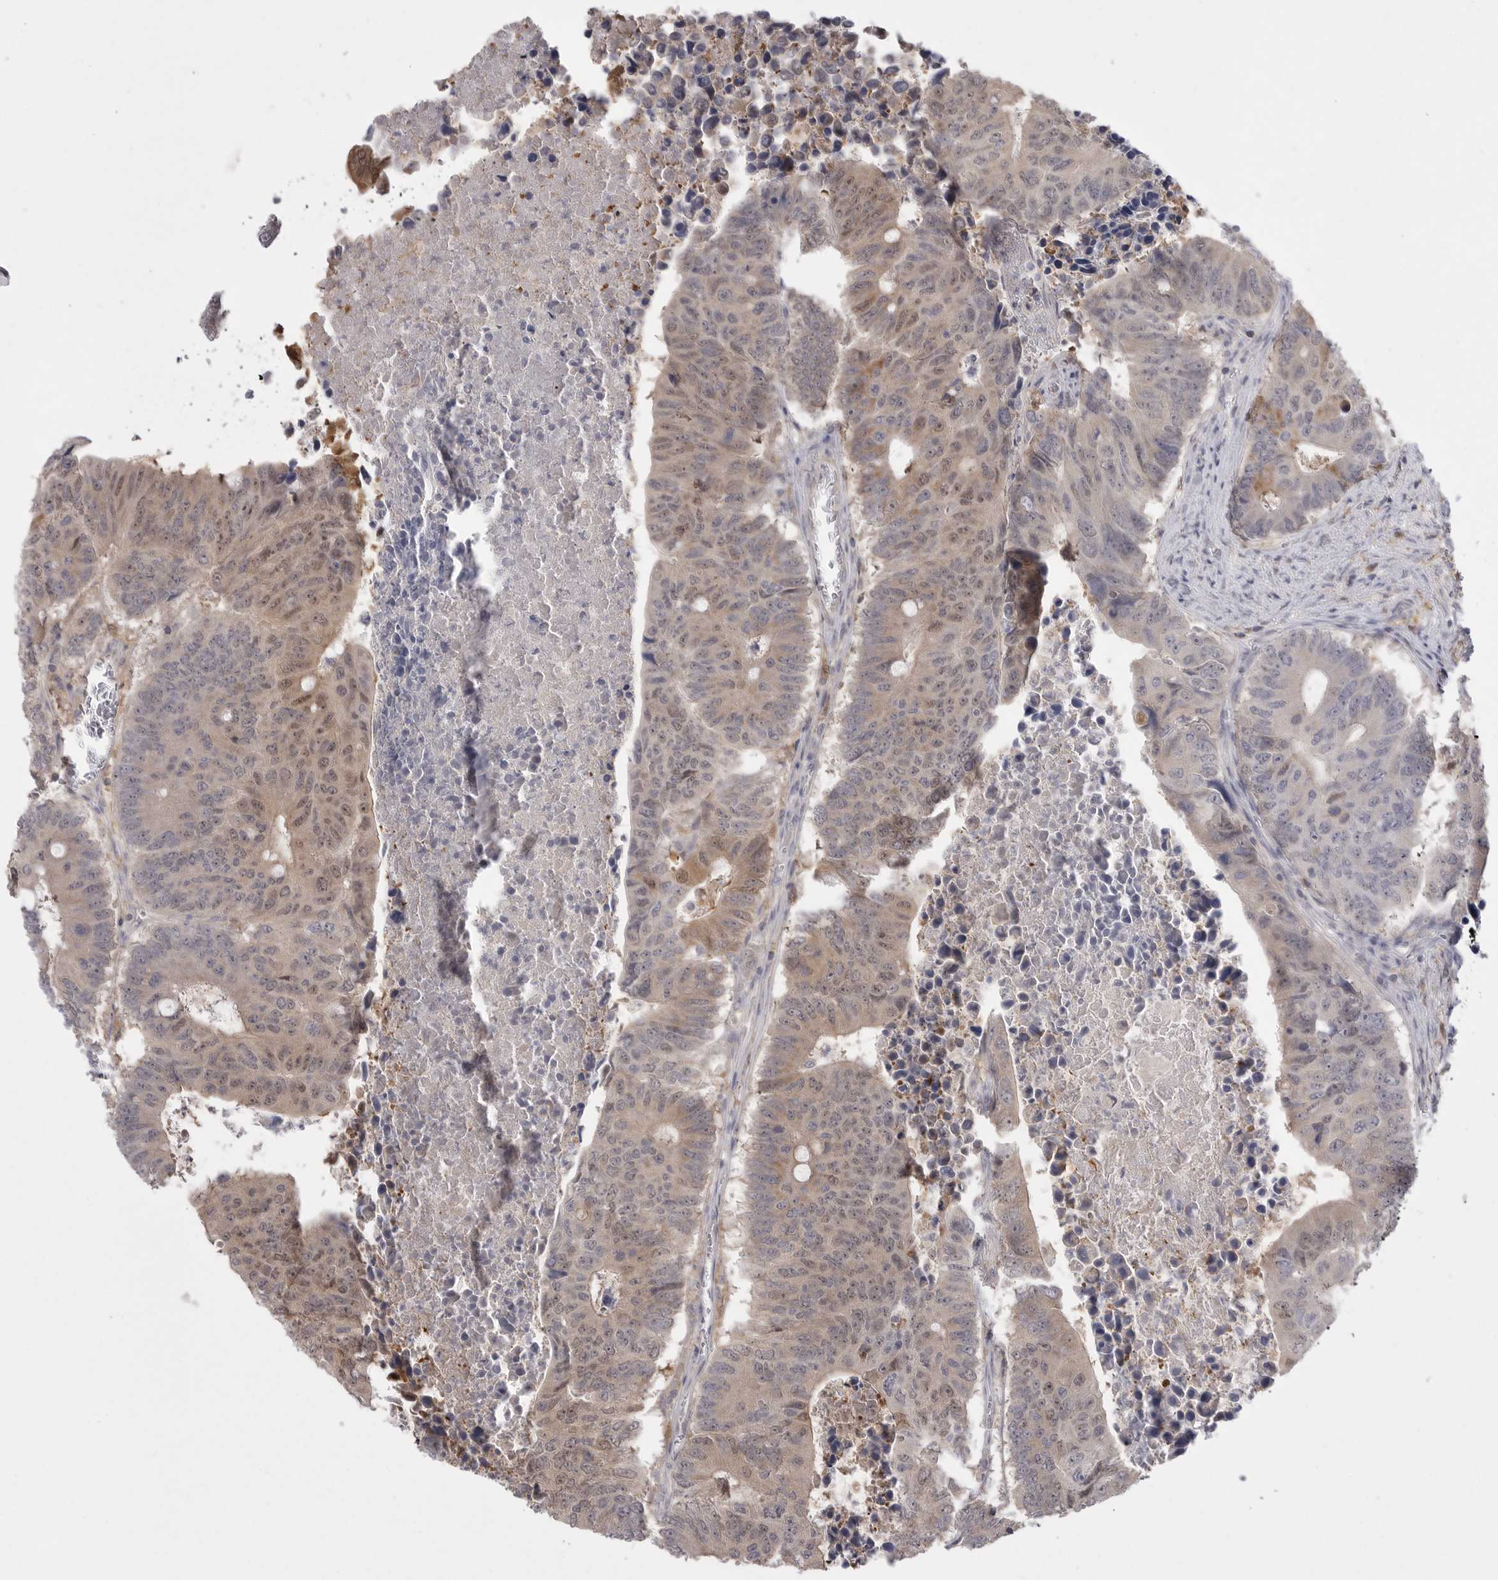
{"staining": {"intensity": "moderate", "quantity": "25%-75%", "location": "cytoplasmic/membranous,nuclear"}, "tissue": "colorectal cancer", "cell_type": "Tumor cells", "image_type": "cancer", "snomed": [{"axis": "morphology", "description": "Adenocarcinoma, NOS"}, {"axis": "topography", "description": "Colon"}], "caption": "IHC of human colorectal cancer reveals medium levels of moderate cytoplasmic/membranous and nuclear positivity in approximately 25%-75% of tumor cells. The protein is stained brown, and the nuclei are stained in blue (DAB IHC with brightfield microscopy, high magnification).", "gene": "KYAT3", "patient": {"sex": "male", "age": 87}}